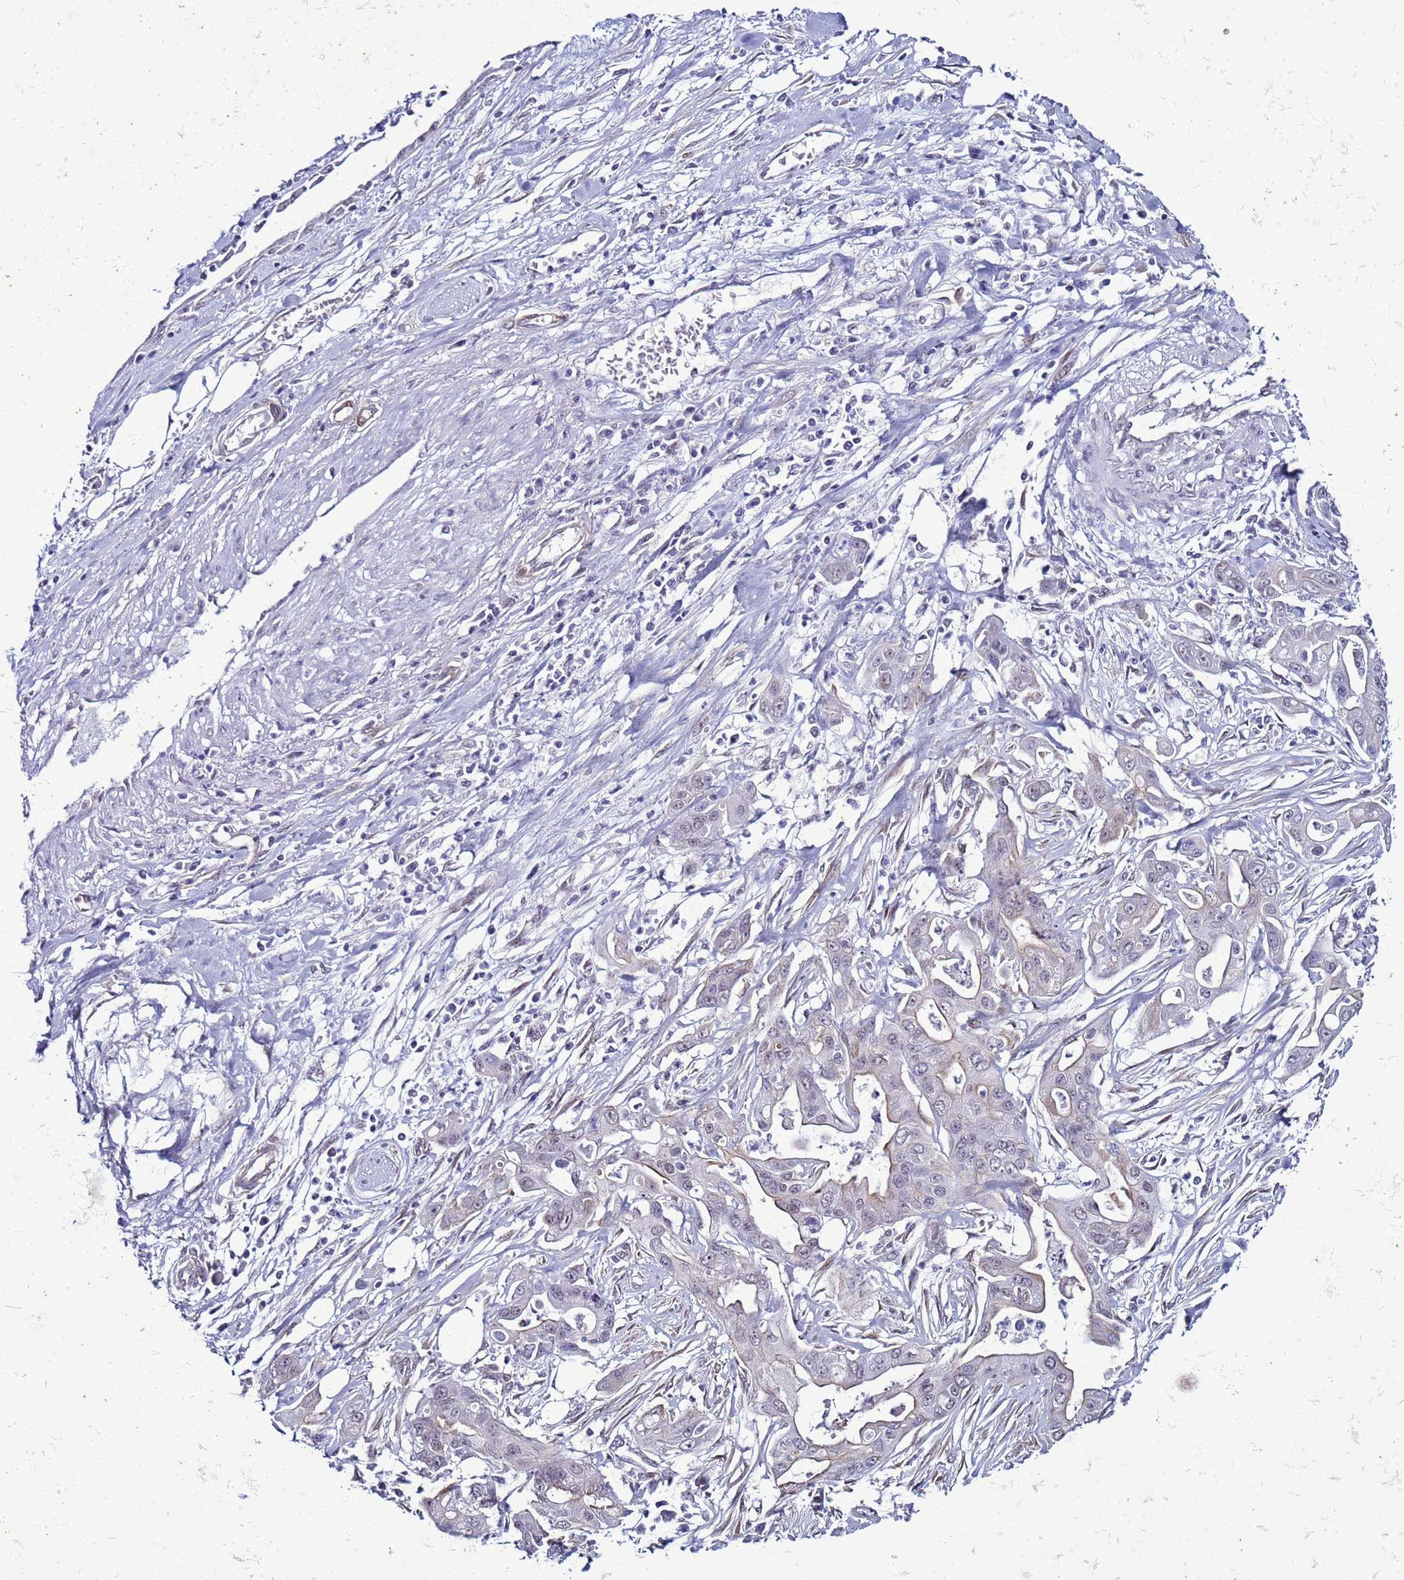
{"staining": {"intensity": "negative", "quantity": "none", "location": "none"}, "tissue": "ovarian cancer", "cell_type": "Tumor cells", "image_type": "cancer", "snomed": [{"axis": "morphology", "description": "Cystadenocarcinoma, mucinous, NOS"}, {"axis": "topography", "description": "Ovary"}], "caption": "A high-resolution image shows immunohistochemistry staining of ovarian cancer (mucinous cystadenocarcinoma), which reveals no significant expression in tumor cells.", "gene": "LRRC10B", "patient": {"sex": "female", "age": 70}}